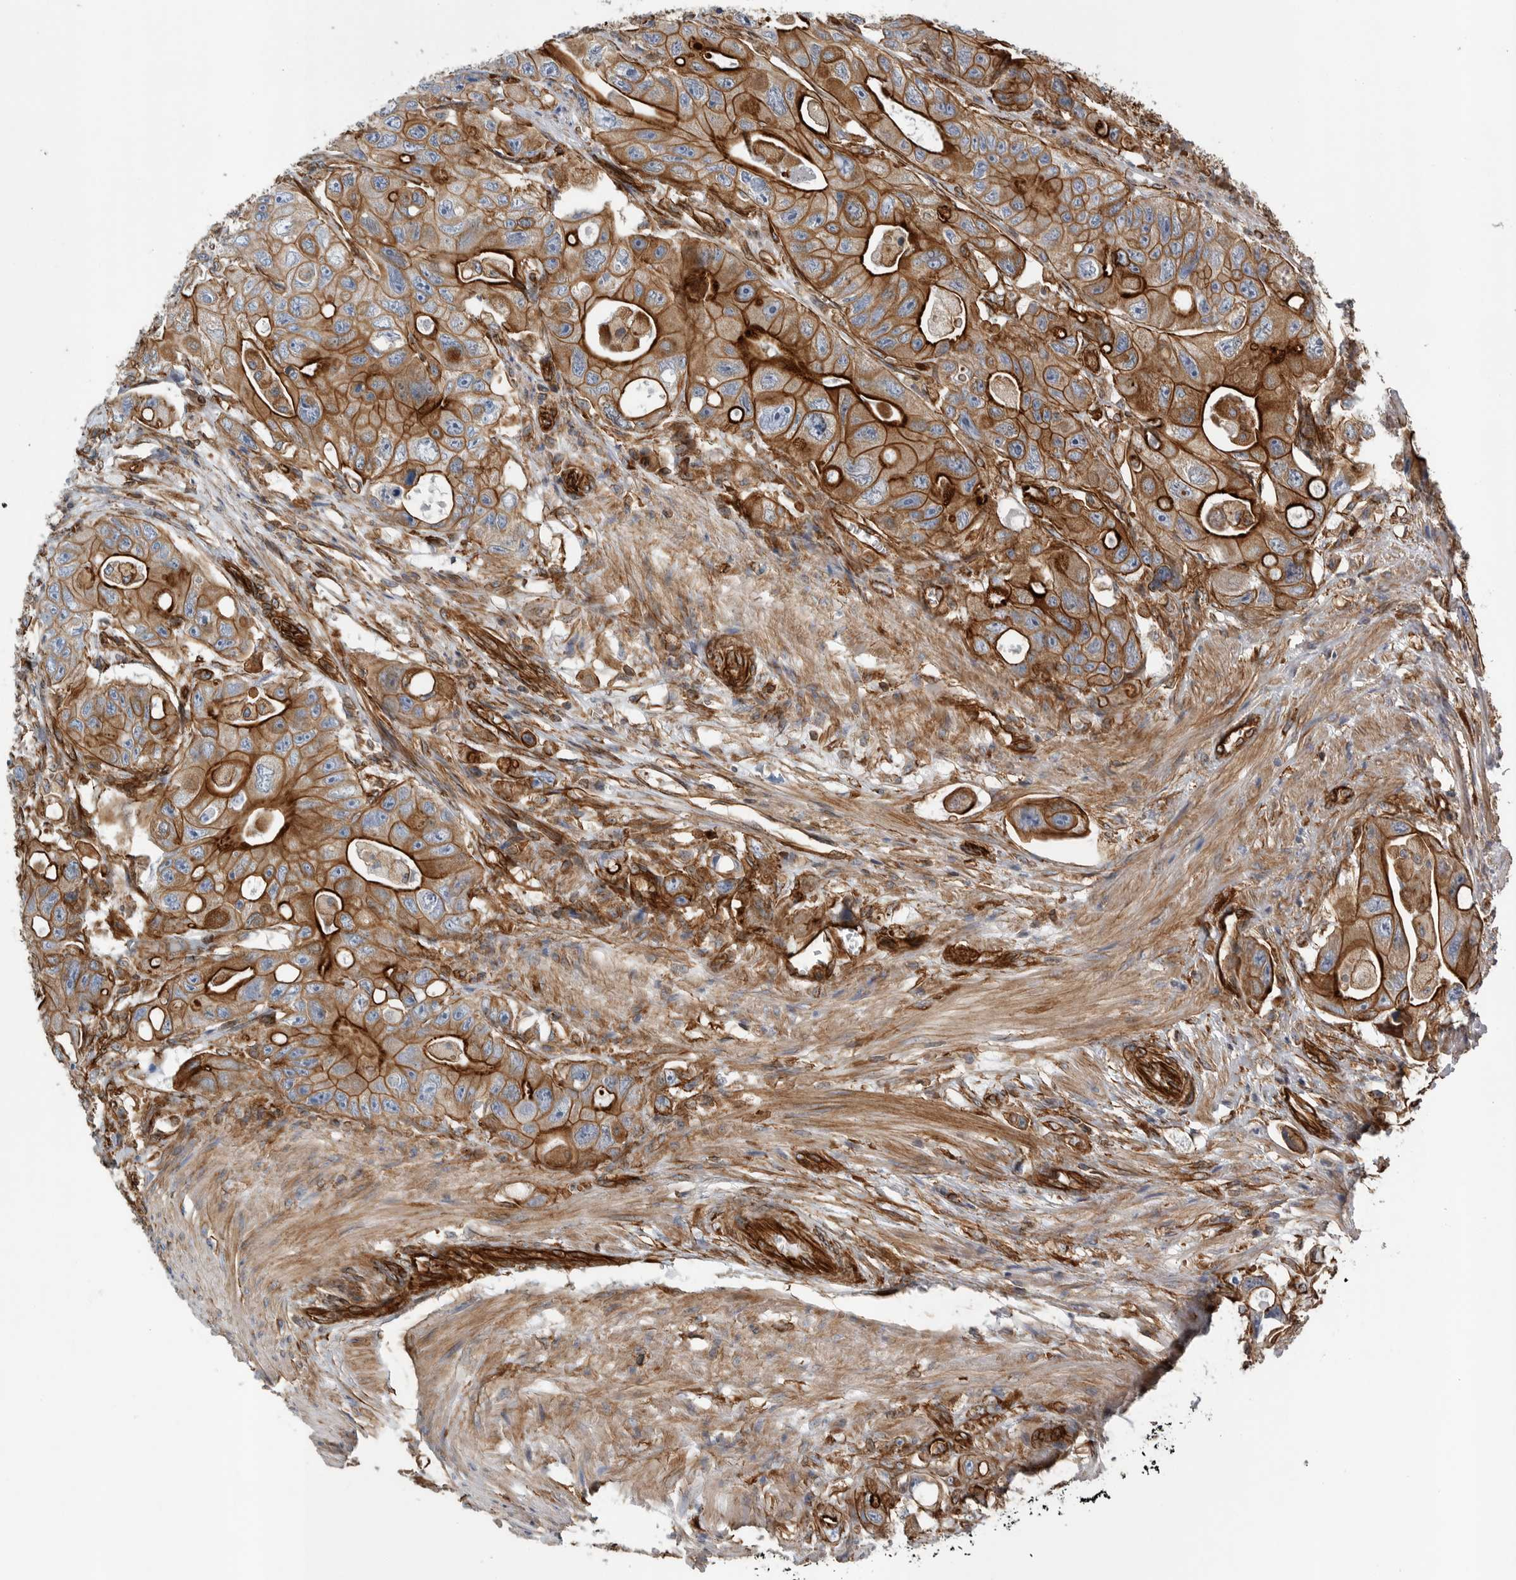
{"staining": {"intensity": "strong", "quantity": ">75%", "location": "cytoplasmic/membranous"}, "tissue": "colorectal cancer", "cell_type": "Tumor cells", "image_type": "cancer", "snomed": [{"axis": "morphology", "description": "Adenocarcinoma, NOS"}, {"axis": "topography", "description": "Colon"}], "caption": "High-power microscopy captured an immunohistochemistry (IHC) photomicrograph of colorectal adenocarcinoma, revealing strong cytoplasmic/membranous expression in about >75% of tumor cells.", "gene": "PLEC", "patient": {"sex": "female", "age": 46}}